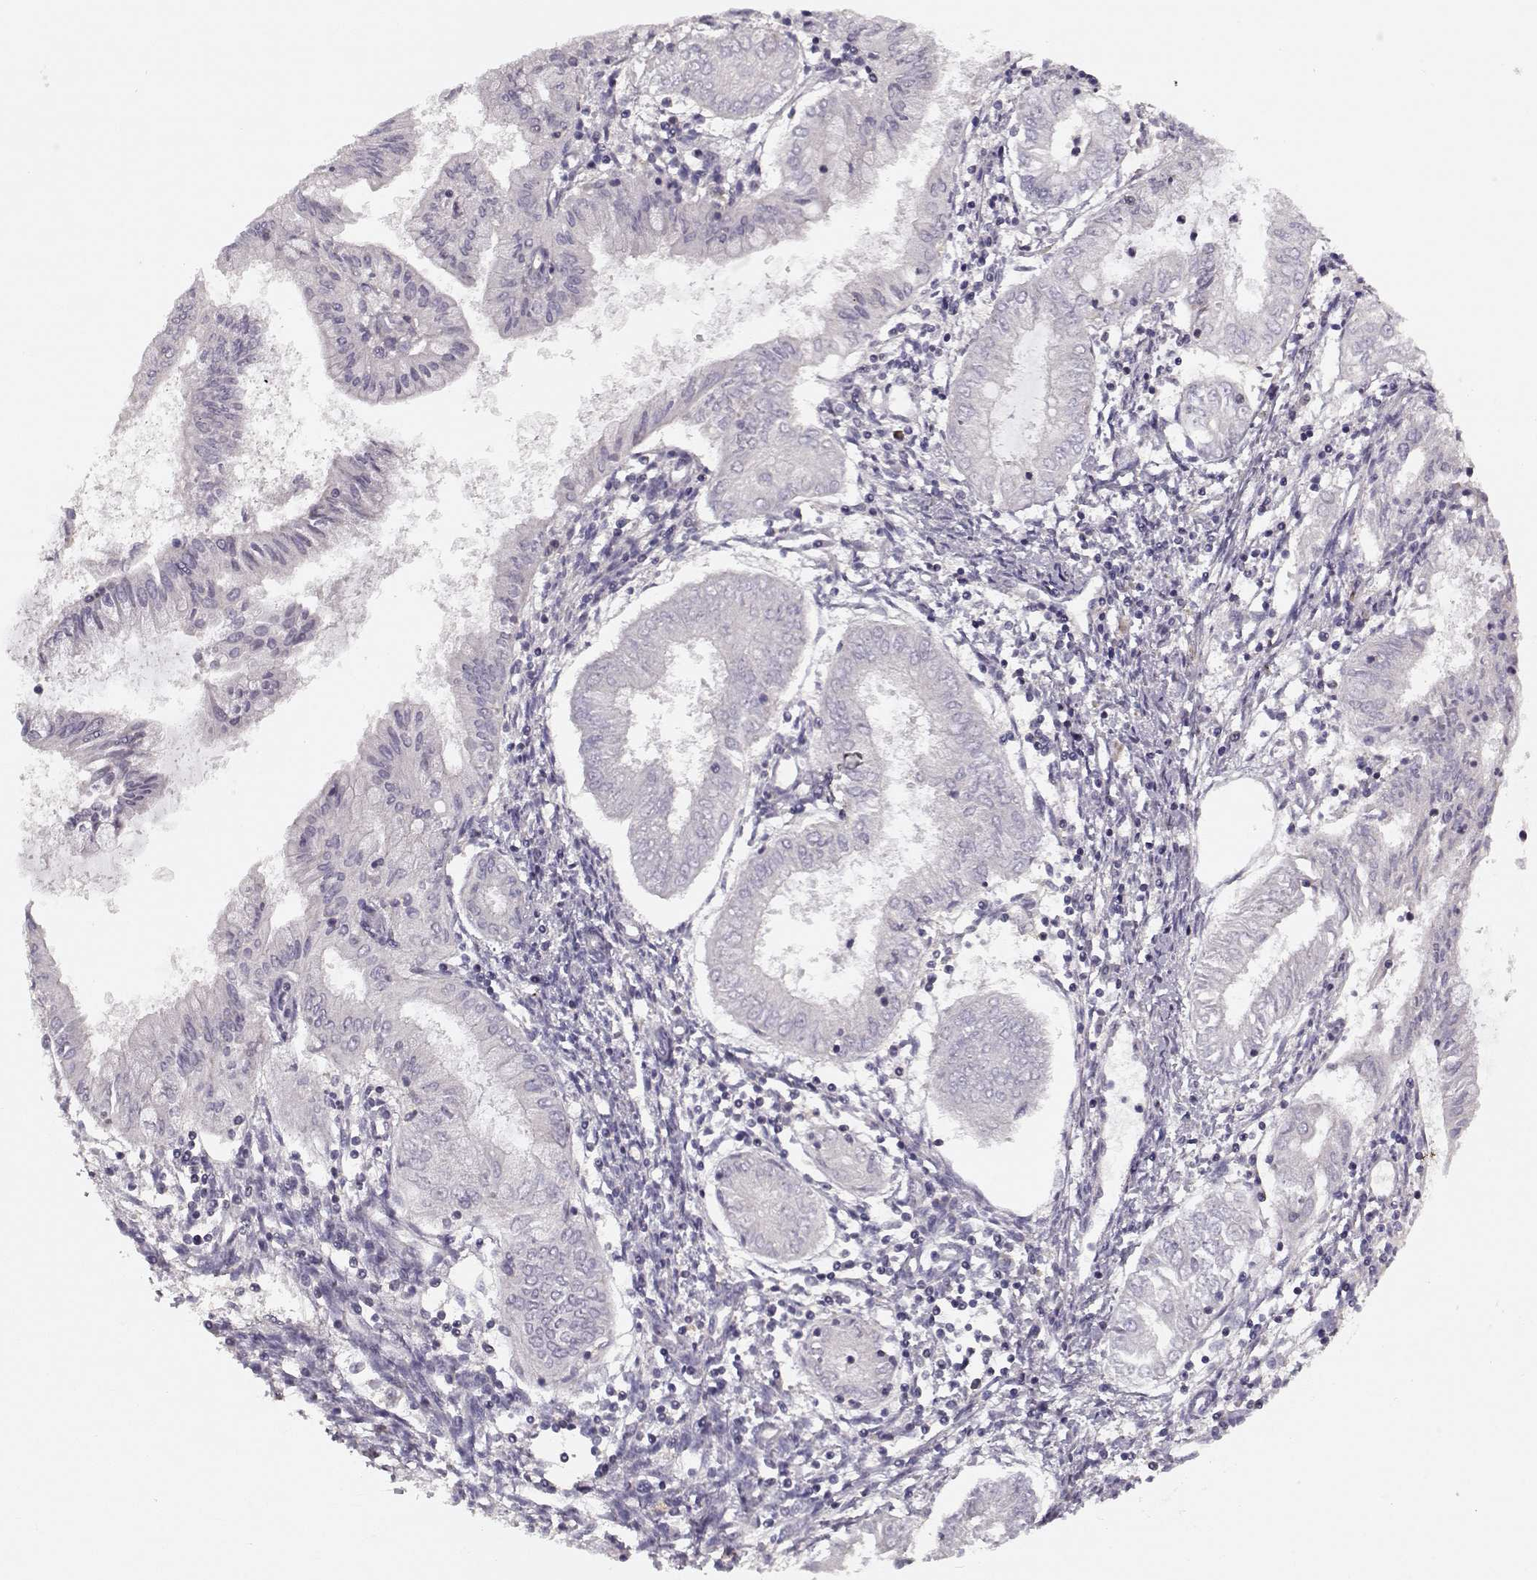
{"staining": {"intensity": "negative", "quantity": "none", "location": "none"}, "tissue": "endometrial cancer", "cell_type": "Tumor cells", "image_type": "cancer", "snomed": [{"axis": "morphology", "description": "Adenocarcinoma, NOS"}, {"axis": "topography", "description": "Endometrium"}], "caption": "This histopathology image is of endometrial adenocarcinoma stained with immunohistochemistry to label a protein in brown with the nuclei are counter-stained blue. There is no expression in tumor cells.", "gene": "SLAIN2", "patient": {"sex": "female", "age": 68}}